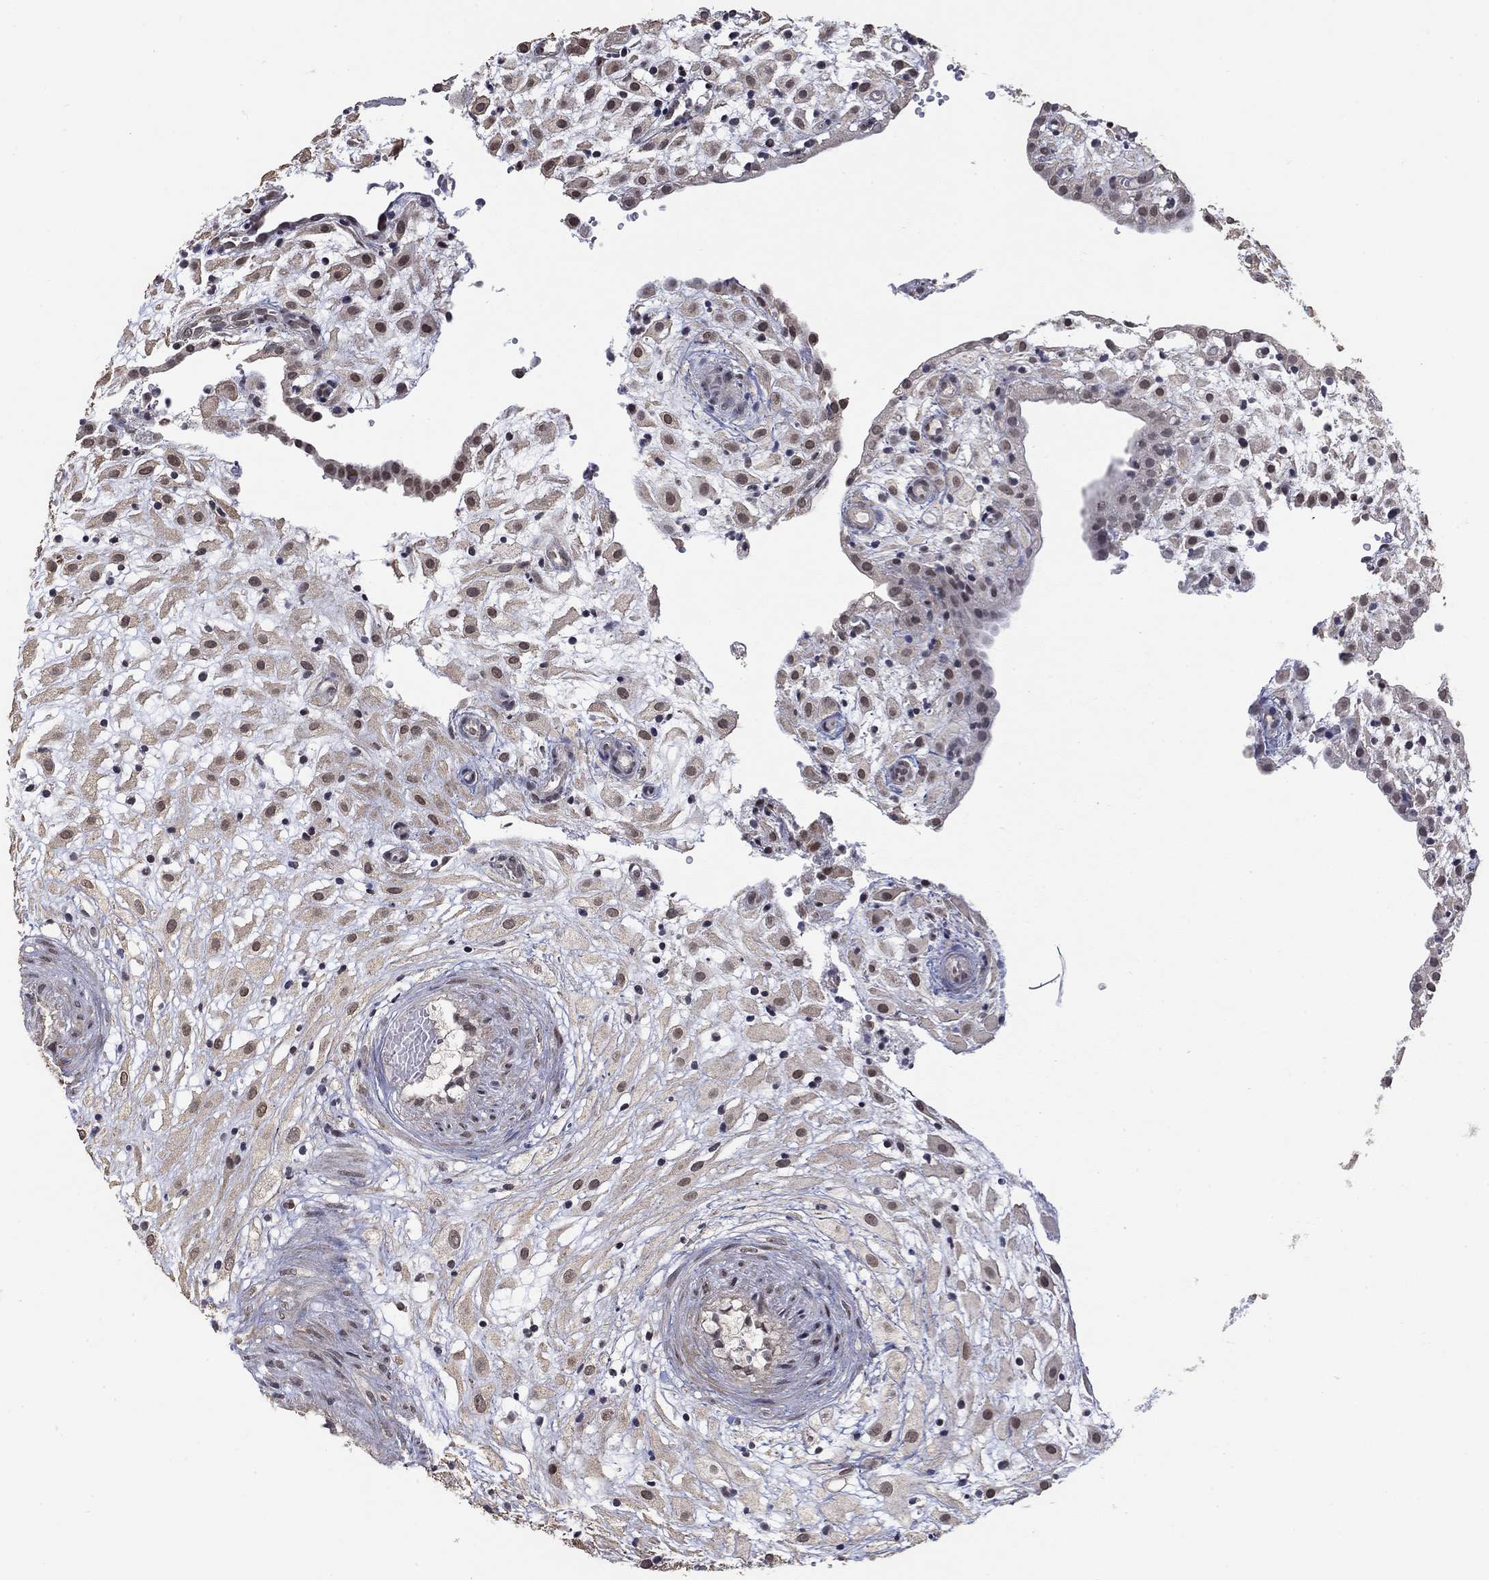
{"staining": {"intensity": "moderate", "quantity": "<25%", "location": "nuclear"}, "tissue": "placenta", "cell_type": "Decidual cells", "image_type": "normal", "snomed": [{"axis": "morphology", "description": "Normal tissue, NOS"}, {"axis": "topography", "description": "Placenta"}], "caption": "Placenta stained with a brown dye shows moderate nuclear positive expression in about <25% of decidual cells.", "gene": "GRIA3", "patient": {"sex": "female", "age": 24}}